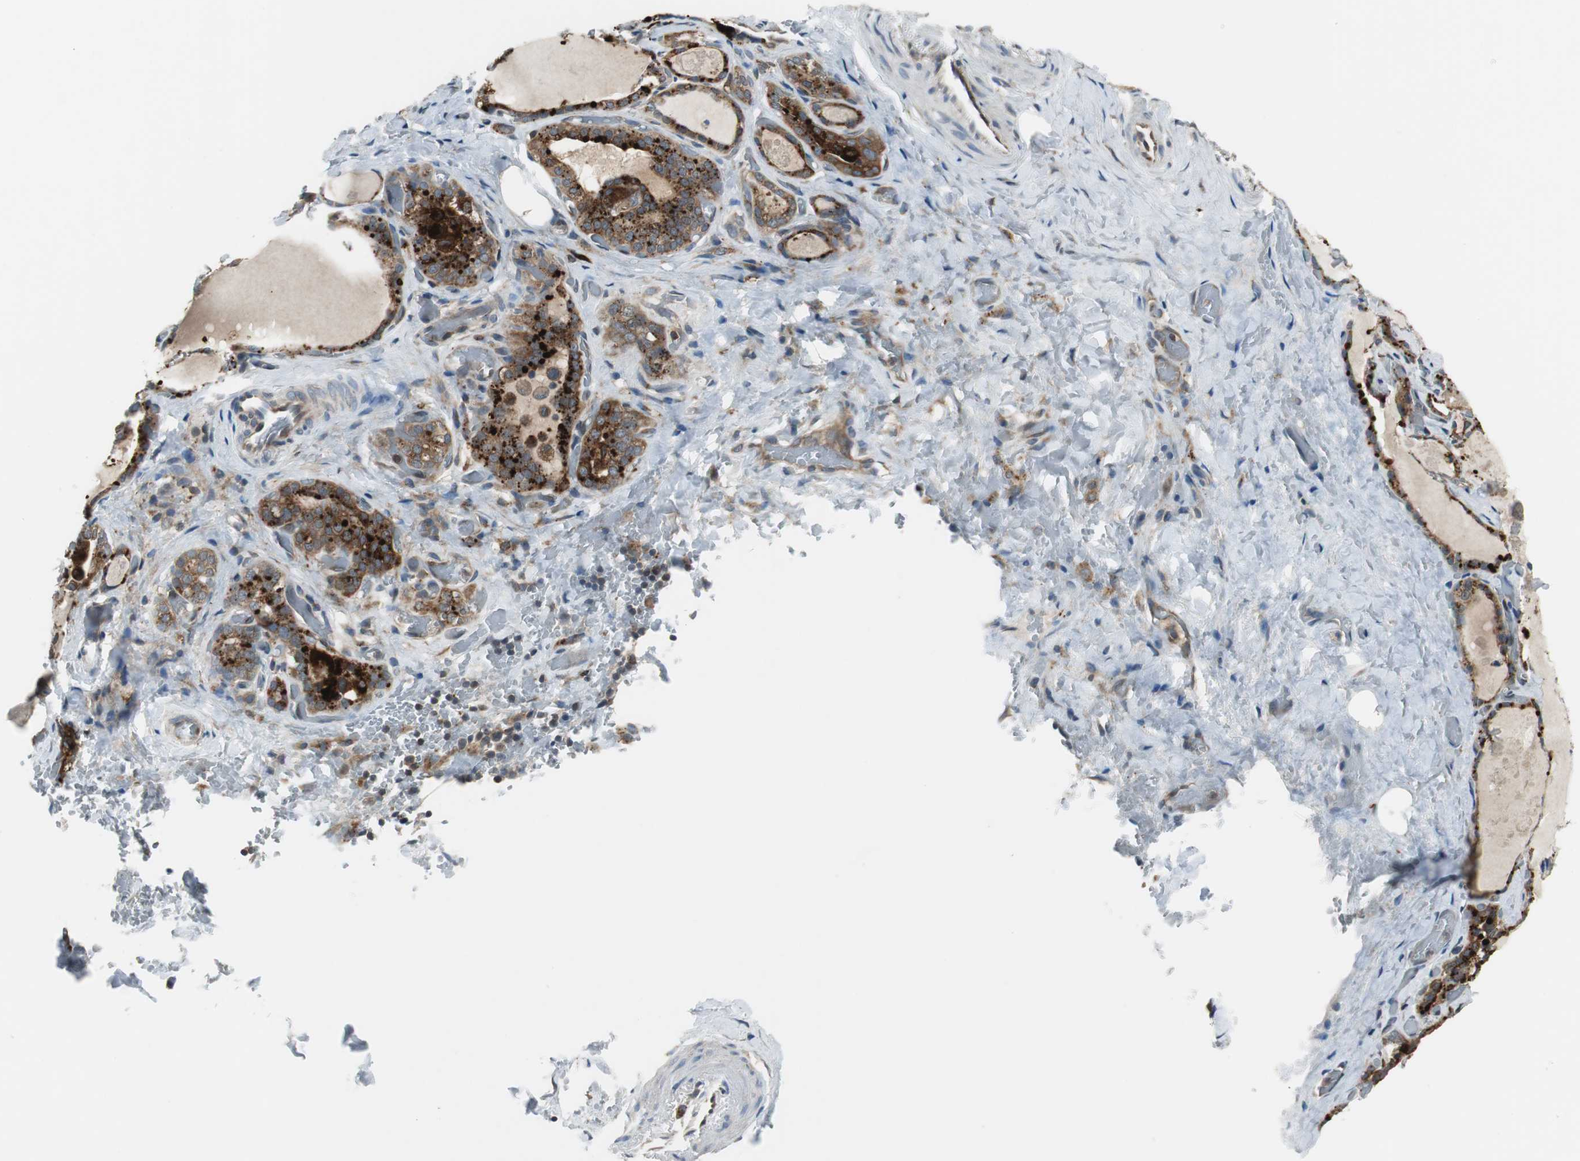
{"staining": {"intensity": "strong", "quantity": ">75%", "location": "cytoplasmic/membranous"}, "tissue": "thyroid gland", "cell_type": "Glandular cells", "image_type": "normal", "snomed": [{"axis": "morphology", "description": "Normal tissue, NOS"}, {"axis": "topography", "description": "Thyroid gland"}], "caption": "Thyroid gland was stained to show a protein in brown. There is high levels of strong cytoplasmic/membranous expression in approximately >75% of glandular cells. (brown staining indicates protein expression, while blue staining denotes nuclei).", "gene": "NCK1", "patient": {"sex": "male", "age": 61}}